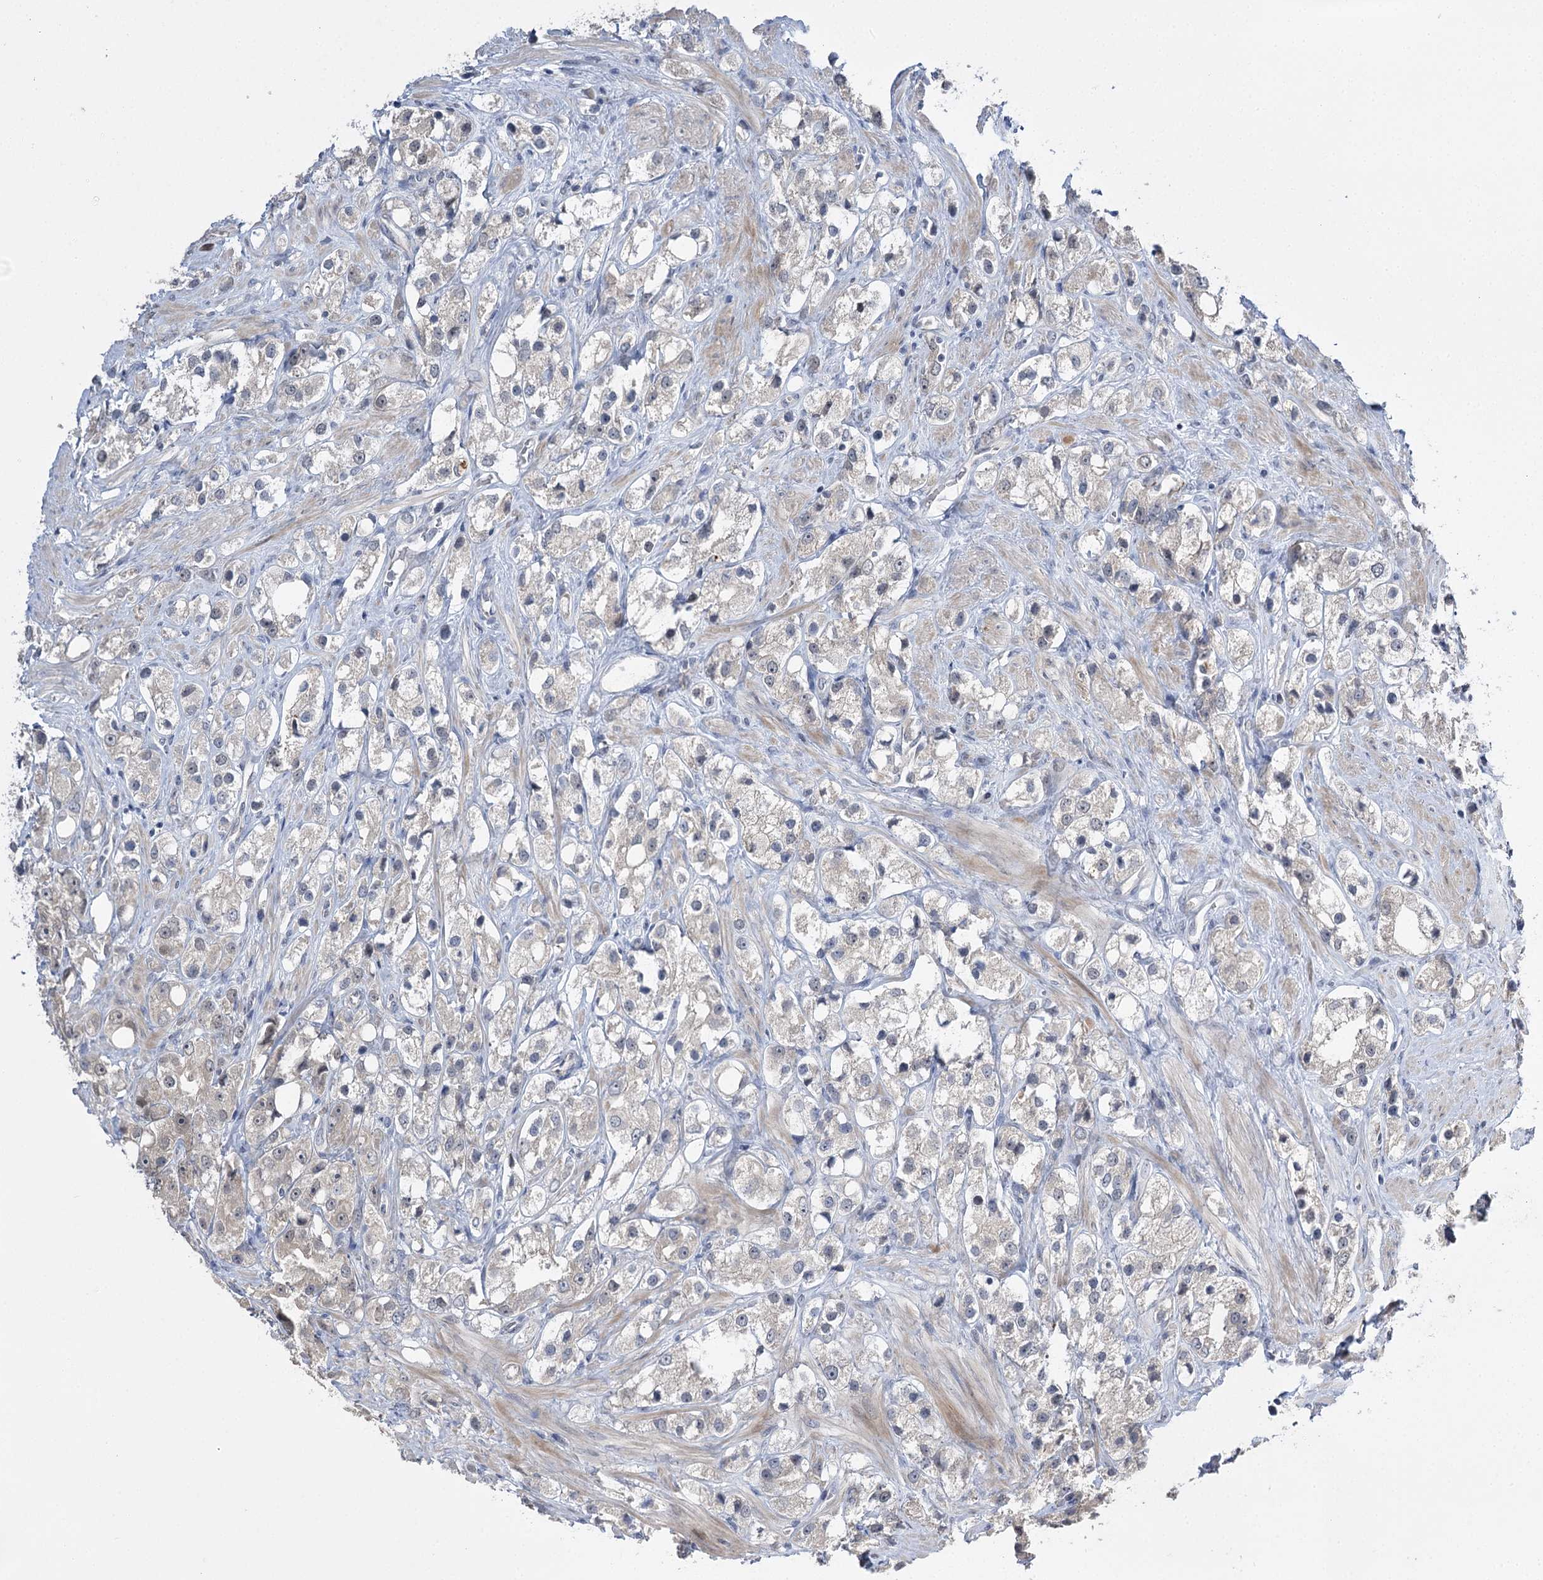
{"staining": {"intensity": "negative", "quantity": "none", "location": "none"}, "tissue": "prostate cancer", "cell_type": "Tumor cells", "image_type": "cancer", "snomed": [{"axis": "morphology", "description": "Adenocarcinoma, NOS"}, {"axis": "topography", "description": "Prostate"}], "caption": "Immunohistochemistry photomicrograph of adenocarcinoma (prostate) stained for a protein (brown), which shows no staining in tumor cells. (DAB (3,3'-diaminobenzidine) immunohistochemistry, high magnification).", "gene": "PHYHIPL", "patient": {"sex": "male", "age": 79}}